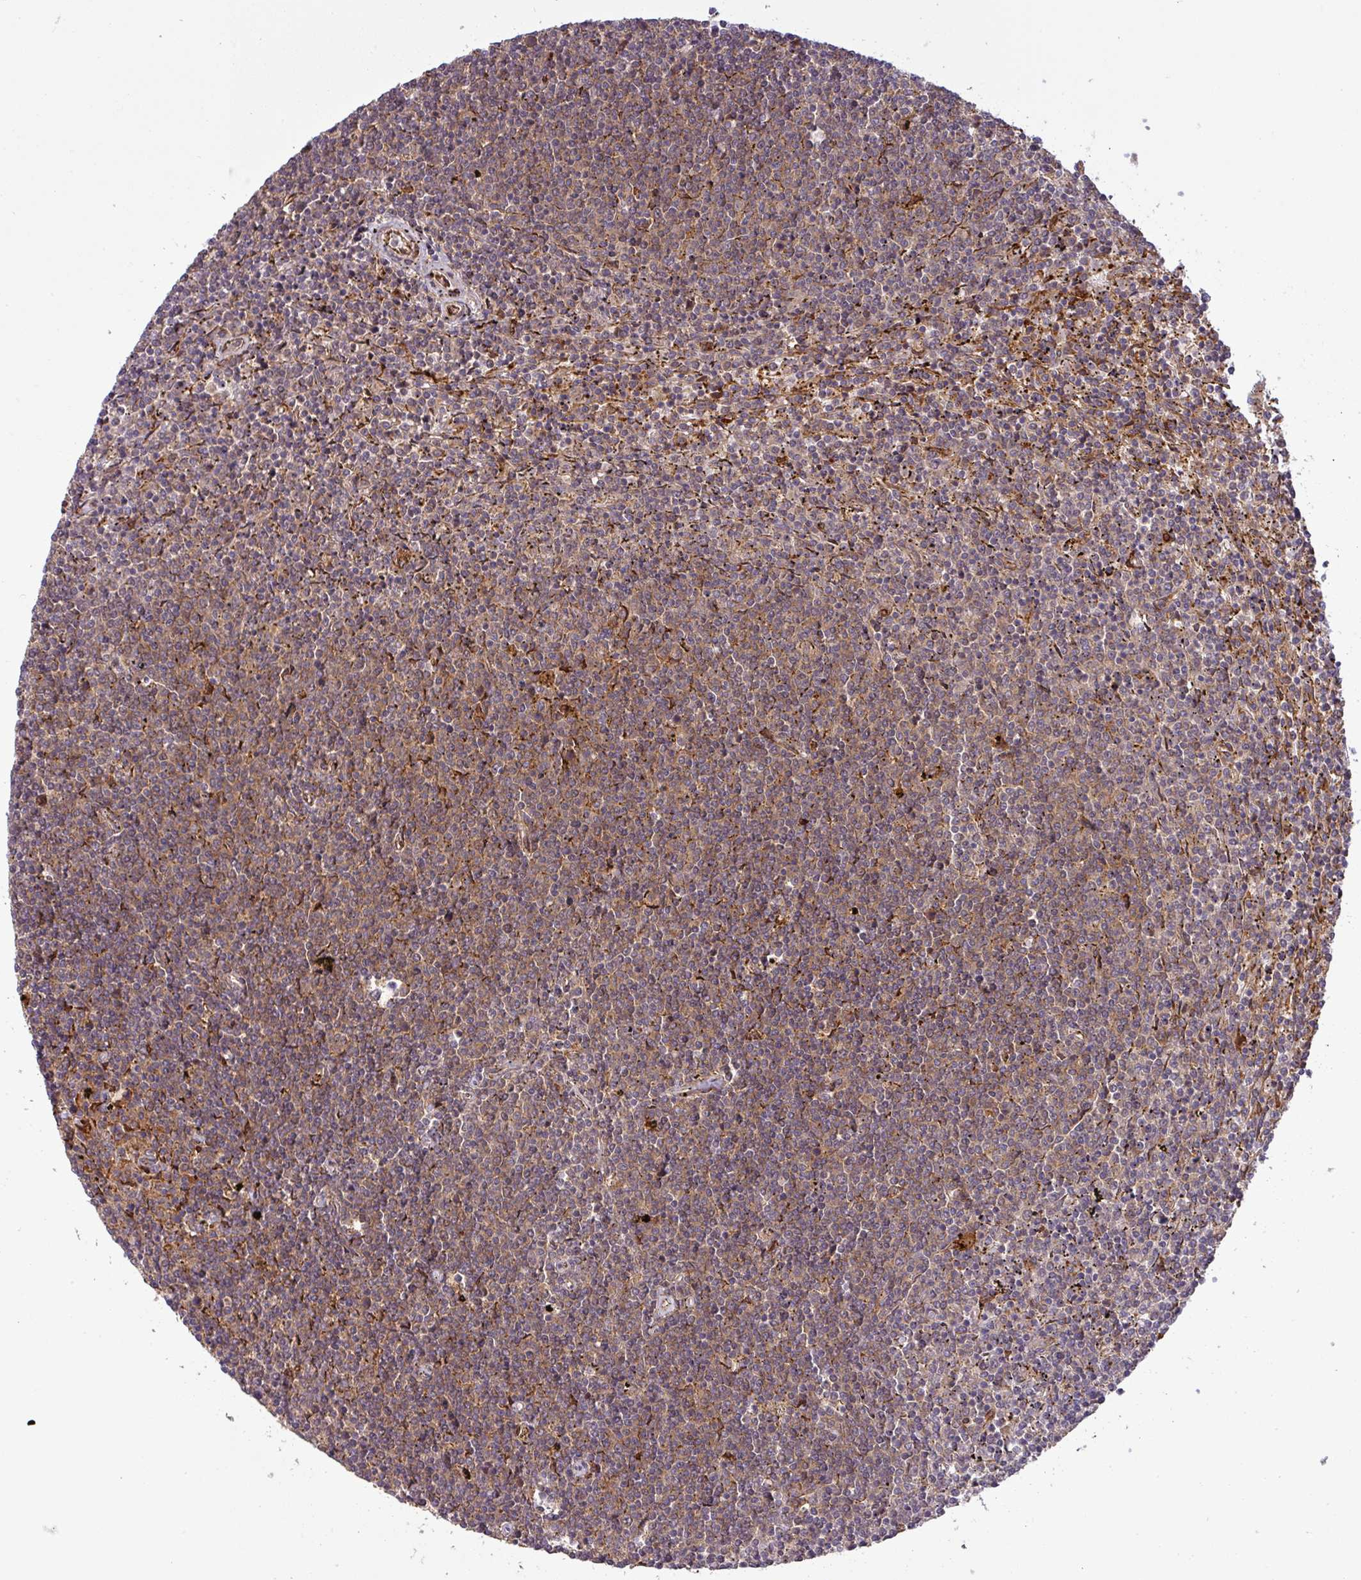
{"staining": {"intensity": "weak", "quantity": "25%-75%", "location": "cytoplasmic/membranous"}, "tissue": "lymphoma", "cell_type": "Tumor cells", "image_type": "cancer", "snomed": [{"axis": "morphology", "description": "Malignant lymphoma, non-Hodgkin's type, Low grade"}, {"axis": "topography", "description": "Spleen"}], "caption": "Human lymphoma stained with a protein marker demonstrates weak staining in tumor cells.", "gene": "ART1", "patient": {"sex": "female", "age": 50}}